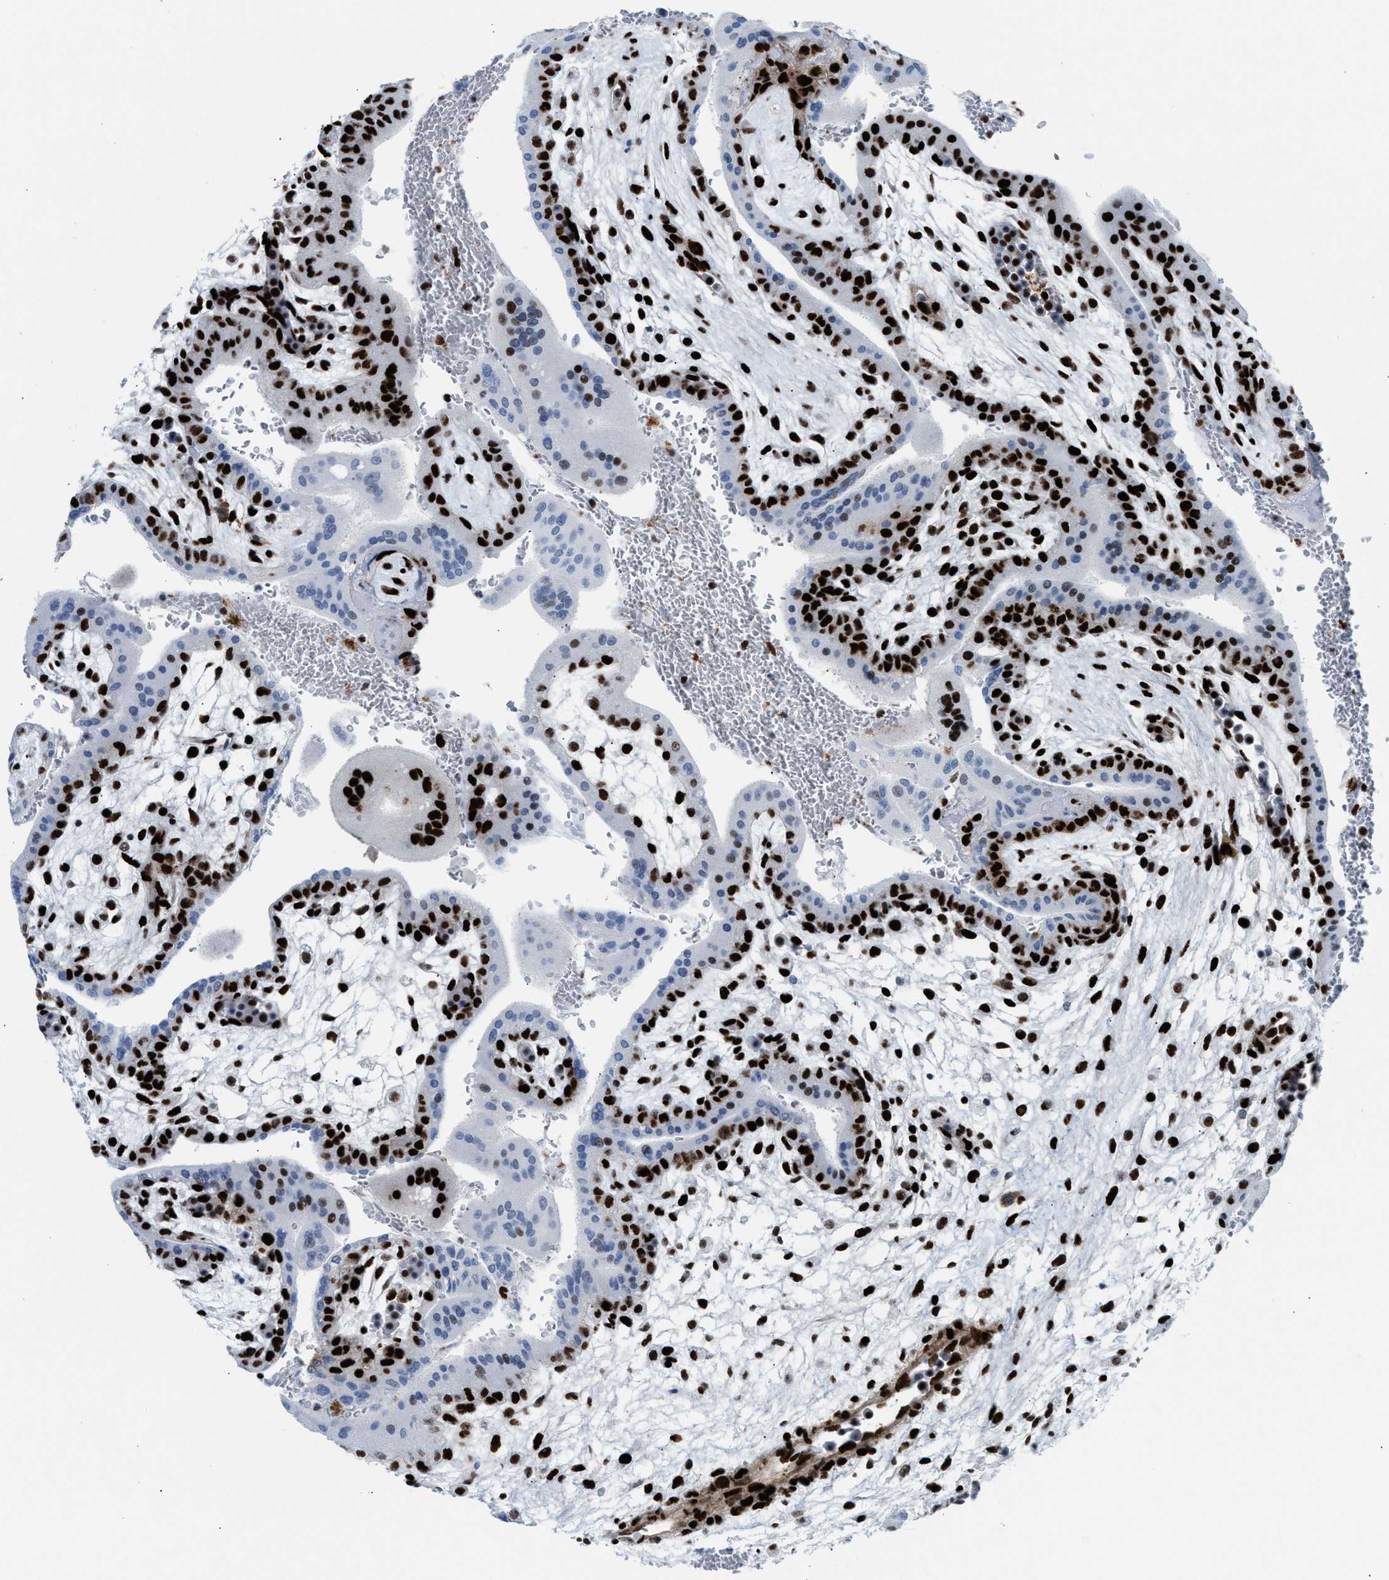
{"staining": {"intensity": "strong", "quantity": "25%-75%", "location": "nuclear"}, "tissue": "placenta", "cell_type": "Trophoblastic cells", "image_type": "normal", "snomed": [{"axis": "morphology", "description": "Normal tissue, NOS"}, {"axis": "topography", "description": "Placenta"}], "caption": "Brown immunohistochemical staining in normal placenta demonstrates strong nuclear positivity in about 25%-75% of trophoblastic cells. (DAB (3,3'-diaminobenzidine) IHC, brown staining for protein, blue staining for nuclei).", "gene": "NONO", "patient": {"sex": "female", "age": 35}}